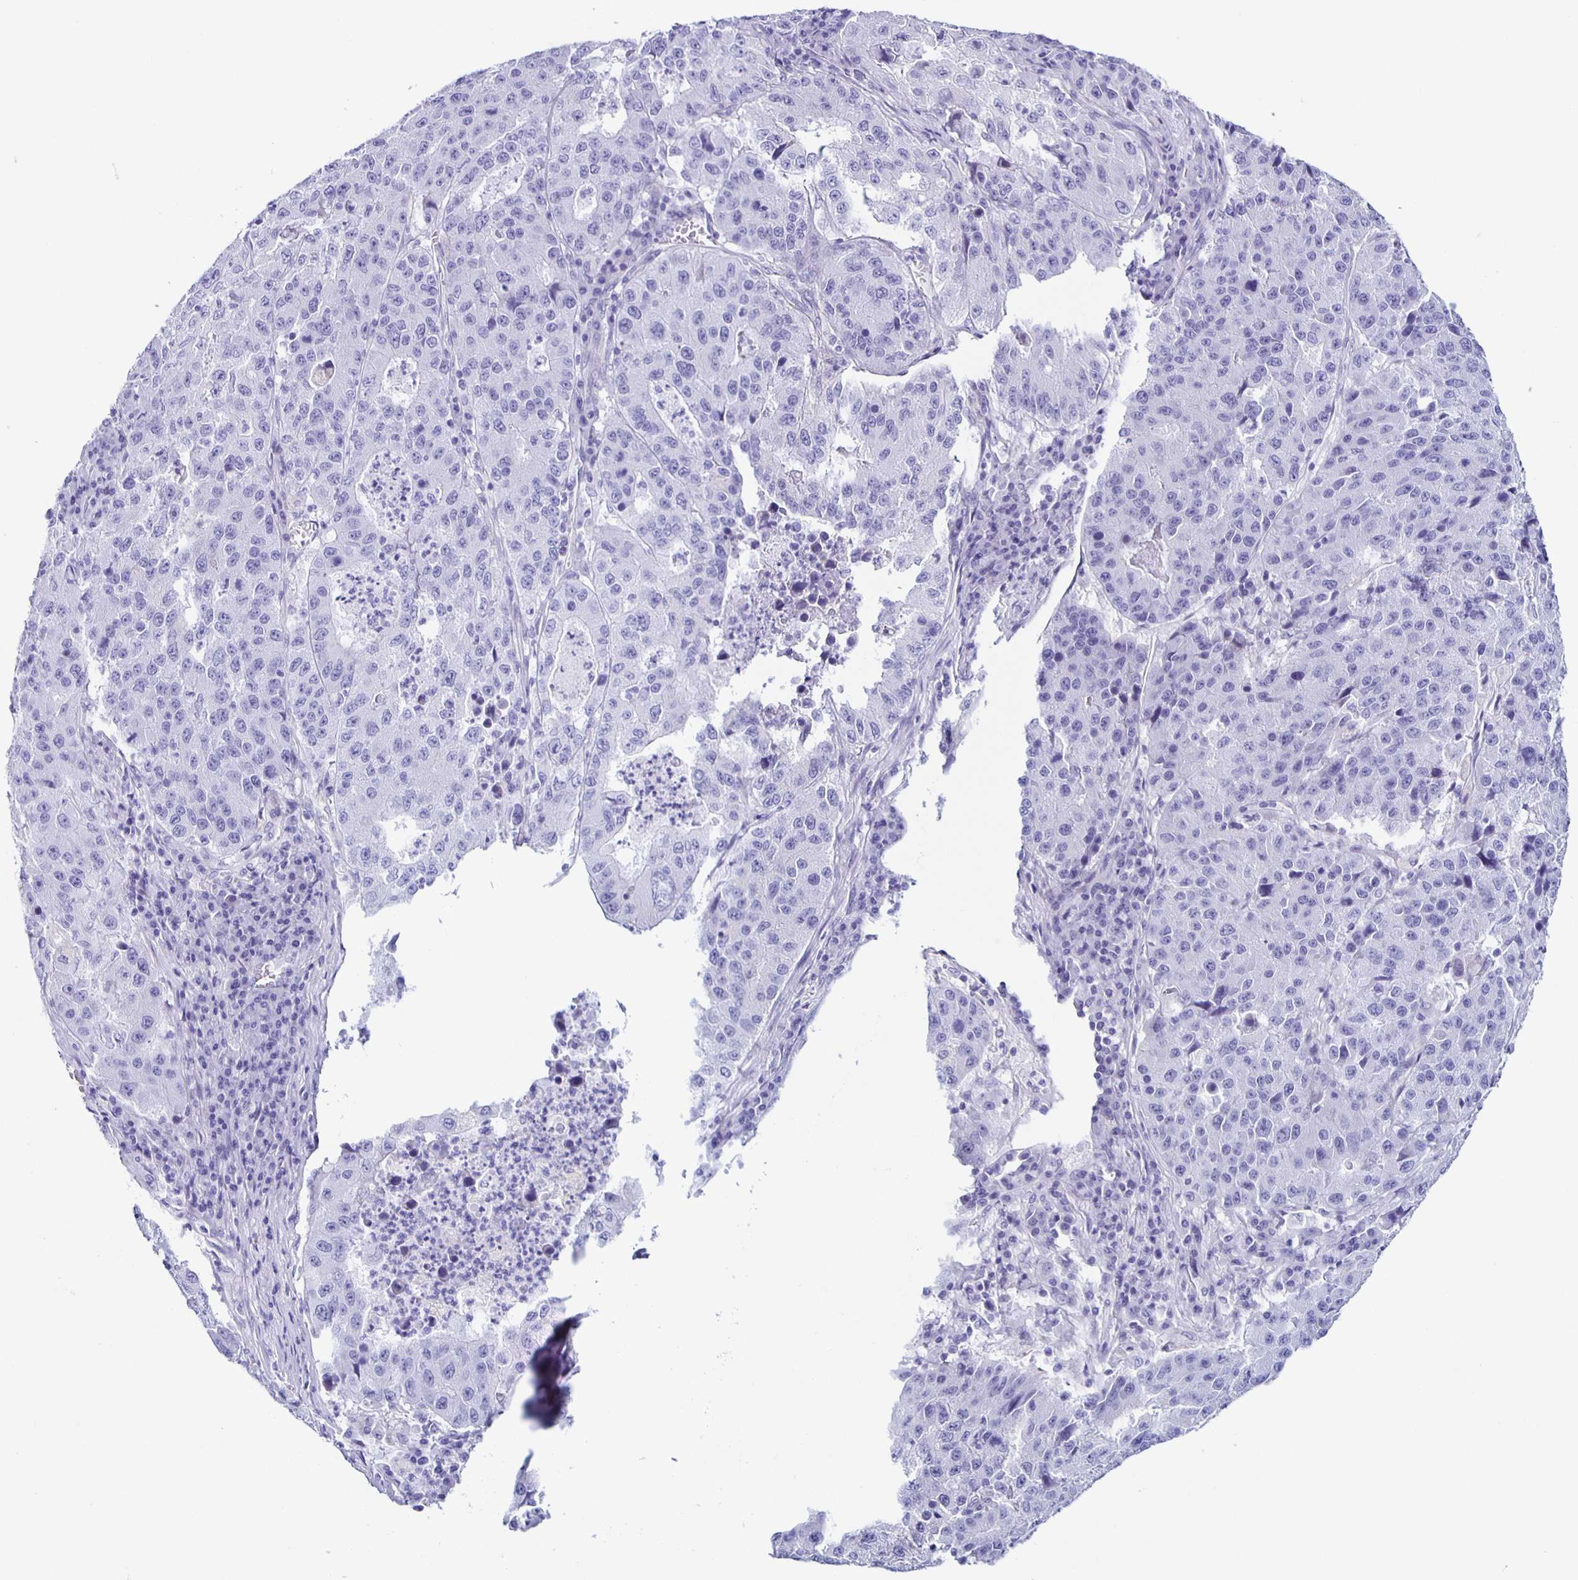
{"staining": {"intensity": "negative", "quantity": "none", "location": "none"}, "tissue": "stomach cancer", "cell_type": "Tumor cells", "image_type": "cancer", "snomed": [{"axis": "morphology", "description": "Adenocarcinoma, NOS"}, {"axis": "topography", "description": "Stomach"}], "caption": "Stomach cancer was stained to show a protein in brown. There is no significant positivity in tumor cells. (DAB IHC visualized using brightfield microscopy, high magnification).", "gene": "AQP6", "patient": {"sex": "male", "age": 71}}